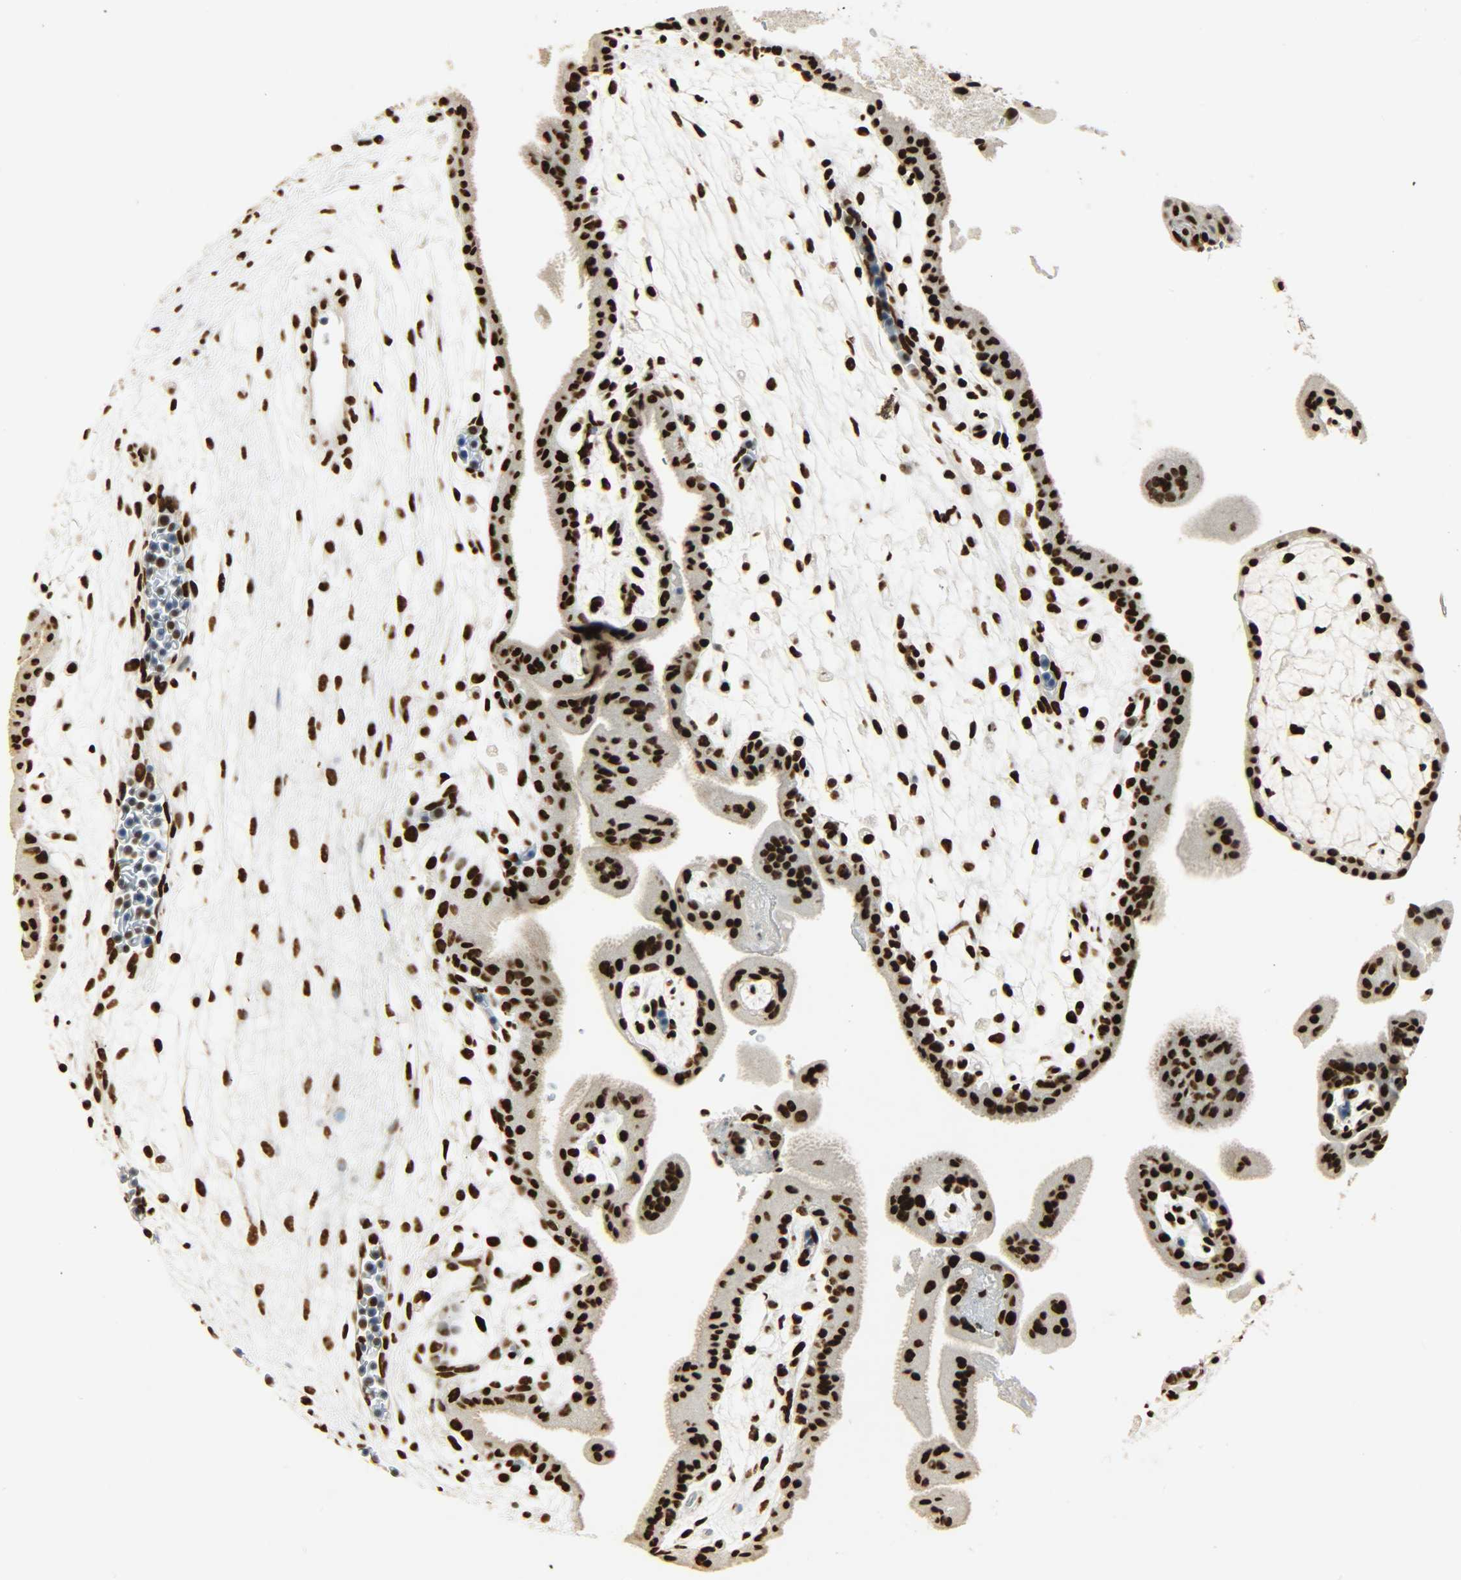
{"staining": {"intensity": "strong", "quantity": ">75%", "location": "nuclear"}, "tissue": "placenta", "cell_type": "Decidual cells", "image_type": "normal", "snomed": [{"axis": "morphology", "description": "Normal tissue, NOS"}, {"axis": "topography", "description": "Placenta"}], "caption": "Immunohistochemical staining of benign human placenta demonstrates strong nuclear protein expression in about >75% of decidual cells.", "gene": "KHDRBS1", "patient": {"sex": "female", "age": 35}}